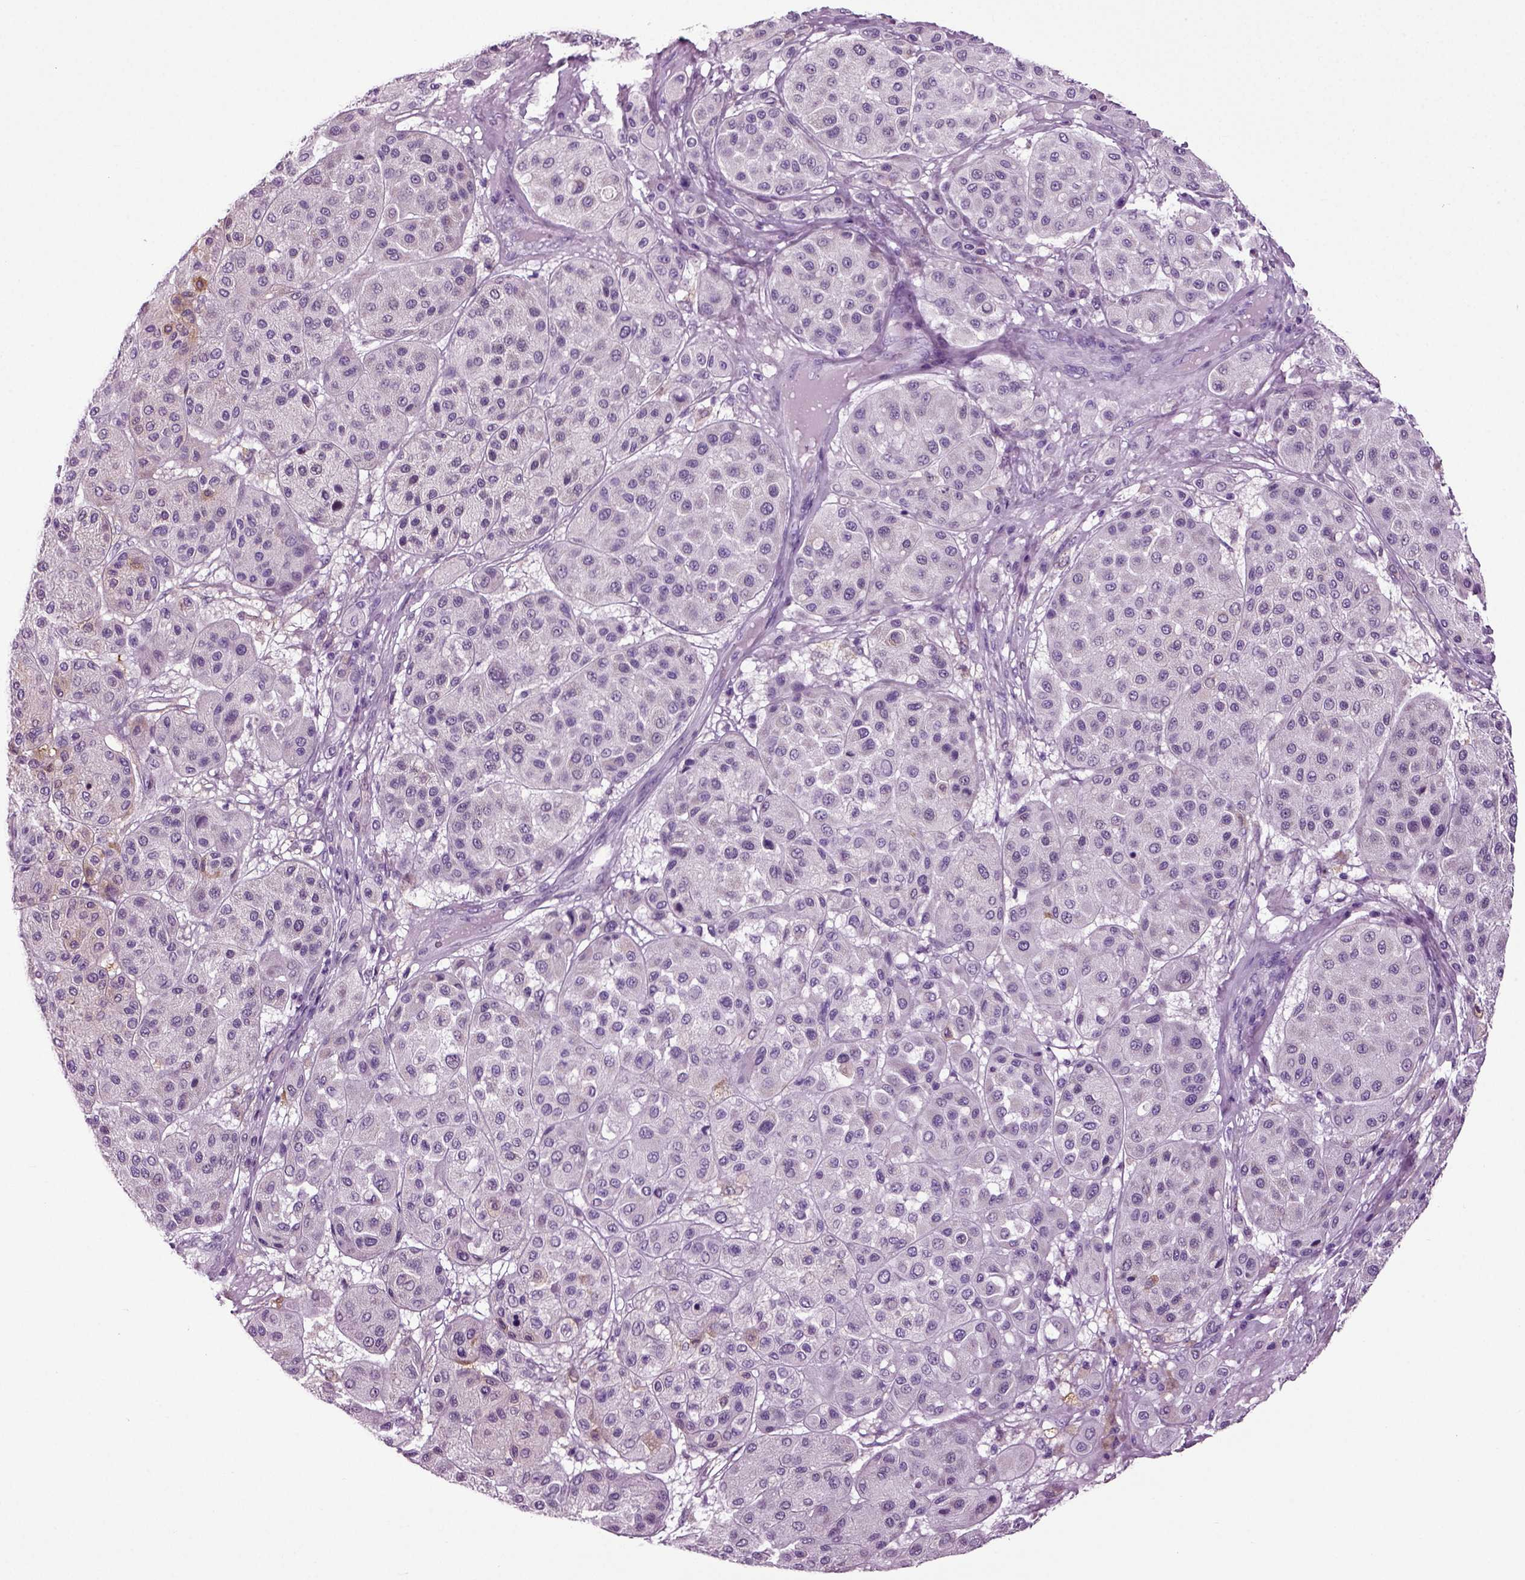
{"staining": {"intensity": "negative", "quantity": "none", "location": "none"}, "tissue": "melanoma", "cell_type": "Tumor cells", "image_type": "cancer", "snomed": [{"axis": "morphology", "description": "Malignant melanoma, Metastatic site"}, {"axis": "topography", "description": "Smooth muscle"}], "caption": "Human malignant melanoma (metastatic site) stained for a protein using immunohistochemistry shows no expression in tumor cells.", "gene": "DNAH10", "patient": {"sex": "male", "age": 41}}